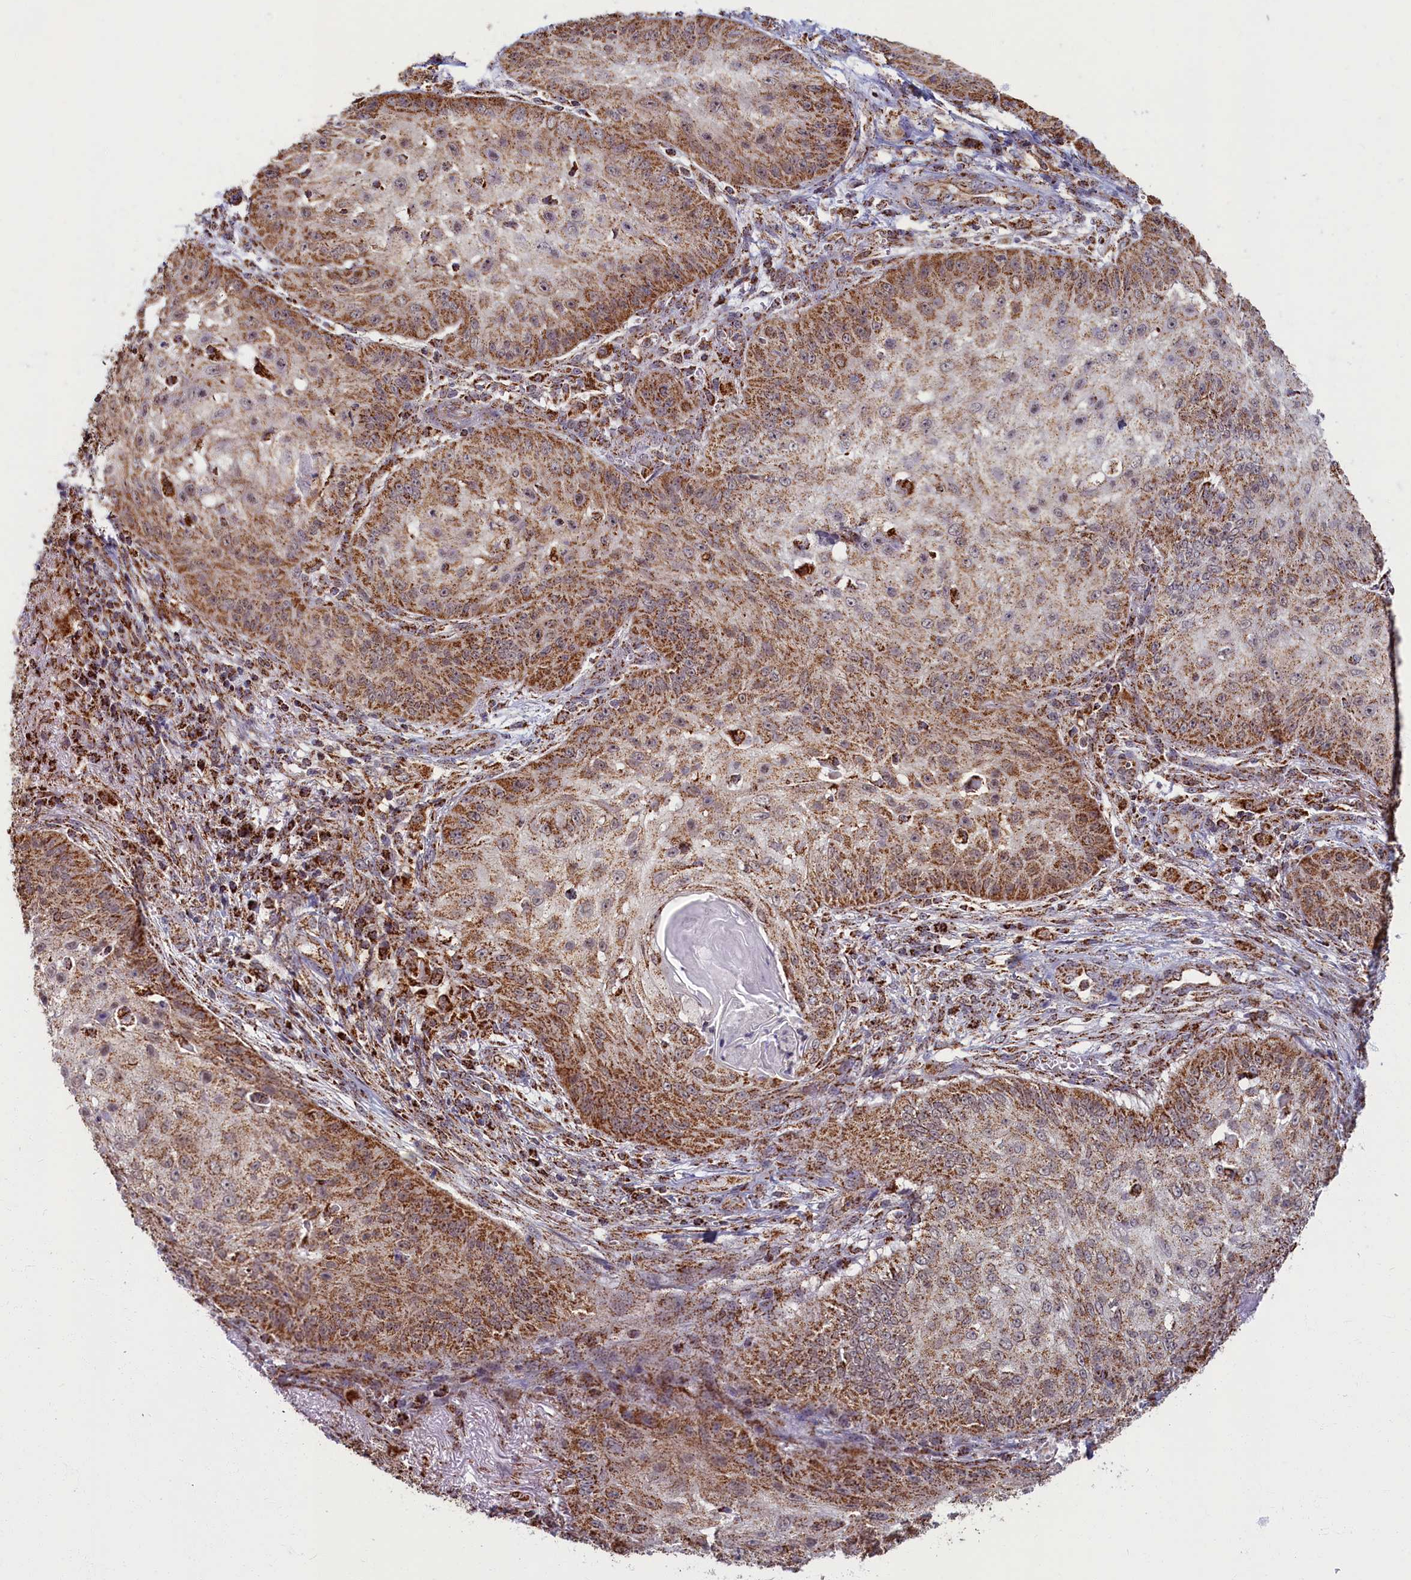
{"staining": {"intensity": "moderate", "quantity": ">75%", "location": "cytoplasmic/membranous"}, "tissue": "skin cancer", "cell_type": "Tumor cells", "image_type": "cancer", "snomed": [{"axis": "morphology", "description": "Squamous cell carcinoma, NOS"}, {"axis": "topography", "description": "Skin"}], "caption": "A high-resolution image shows IHC staining of skin squamous cell carcinoma, which reveals moderate cytoplasmic/membranous expression in about >75% of tumor cells.", "gene": "SPR", "patient": {"sex": "male", "age": 70}}